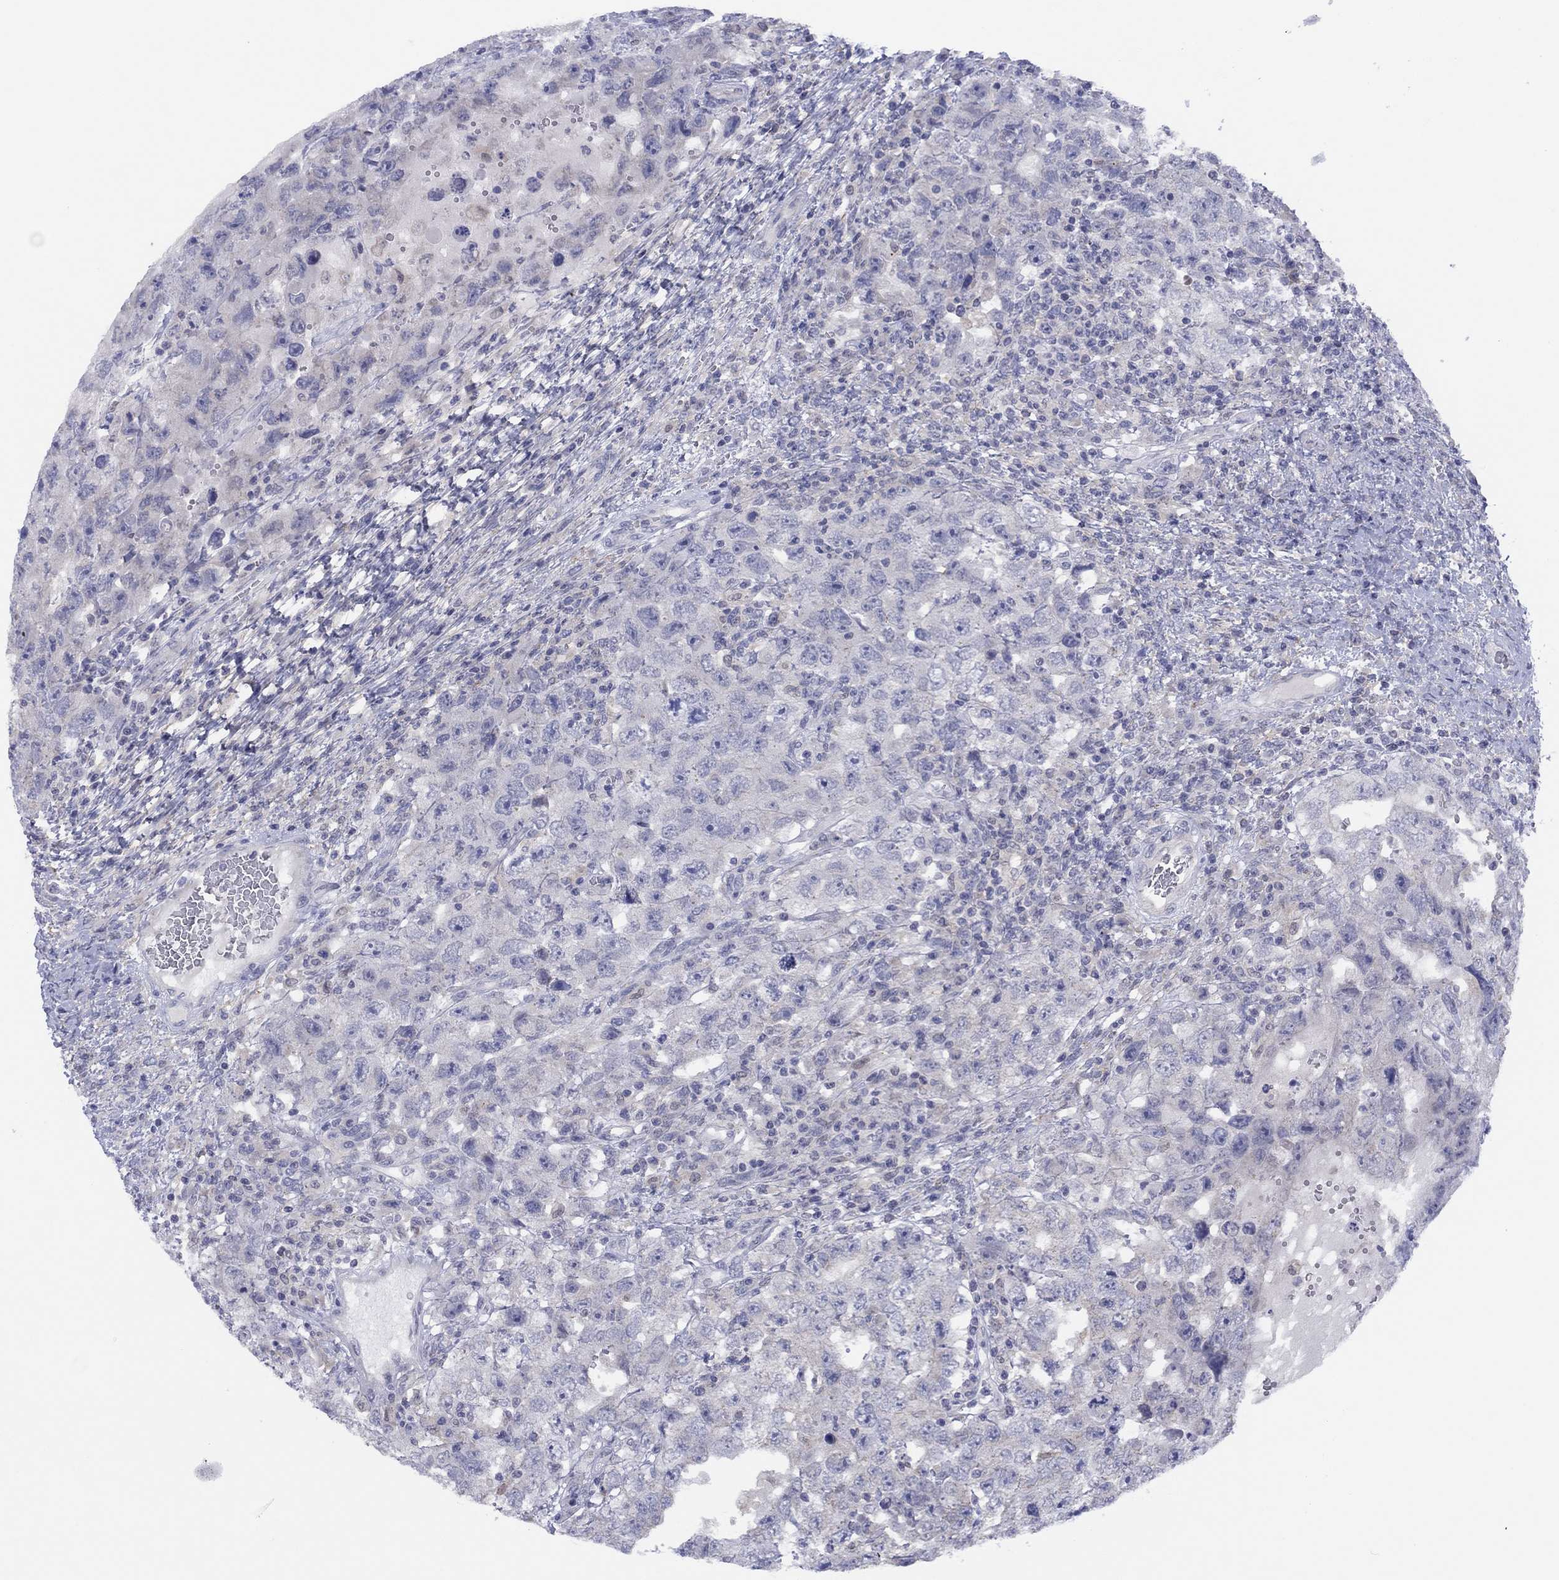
{"staining": {"intensity": "negative", "quantity": "none", "location": "none"}, "tissue": "testis cancer", "cell_type": "Tumor cells", "image_type": "cancer", "snomed": [{"axis": "morphology", "description": "Carcinoma, Embryonal, NOS"}, {"axis": "topography", "description": "Testis"}], "caption": "Micrograph shows no protein expression in tumor cells of embryonal carcinoma (testis) tissue.", "gene": "CYP2B6", "patient": {"sex": "male", "age": 26}}